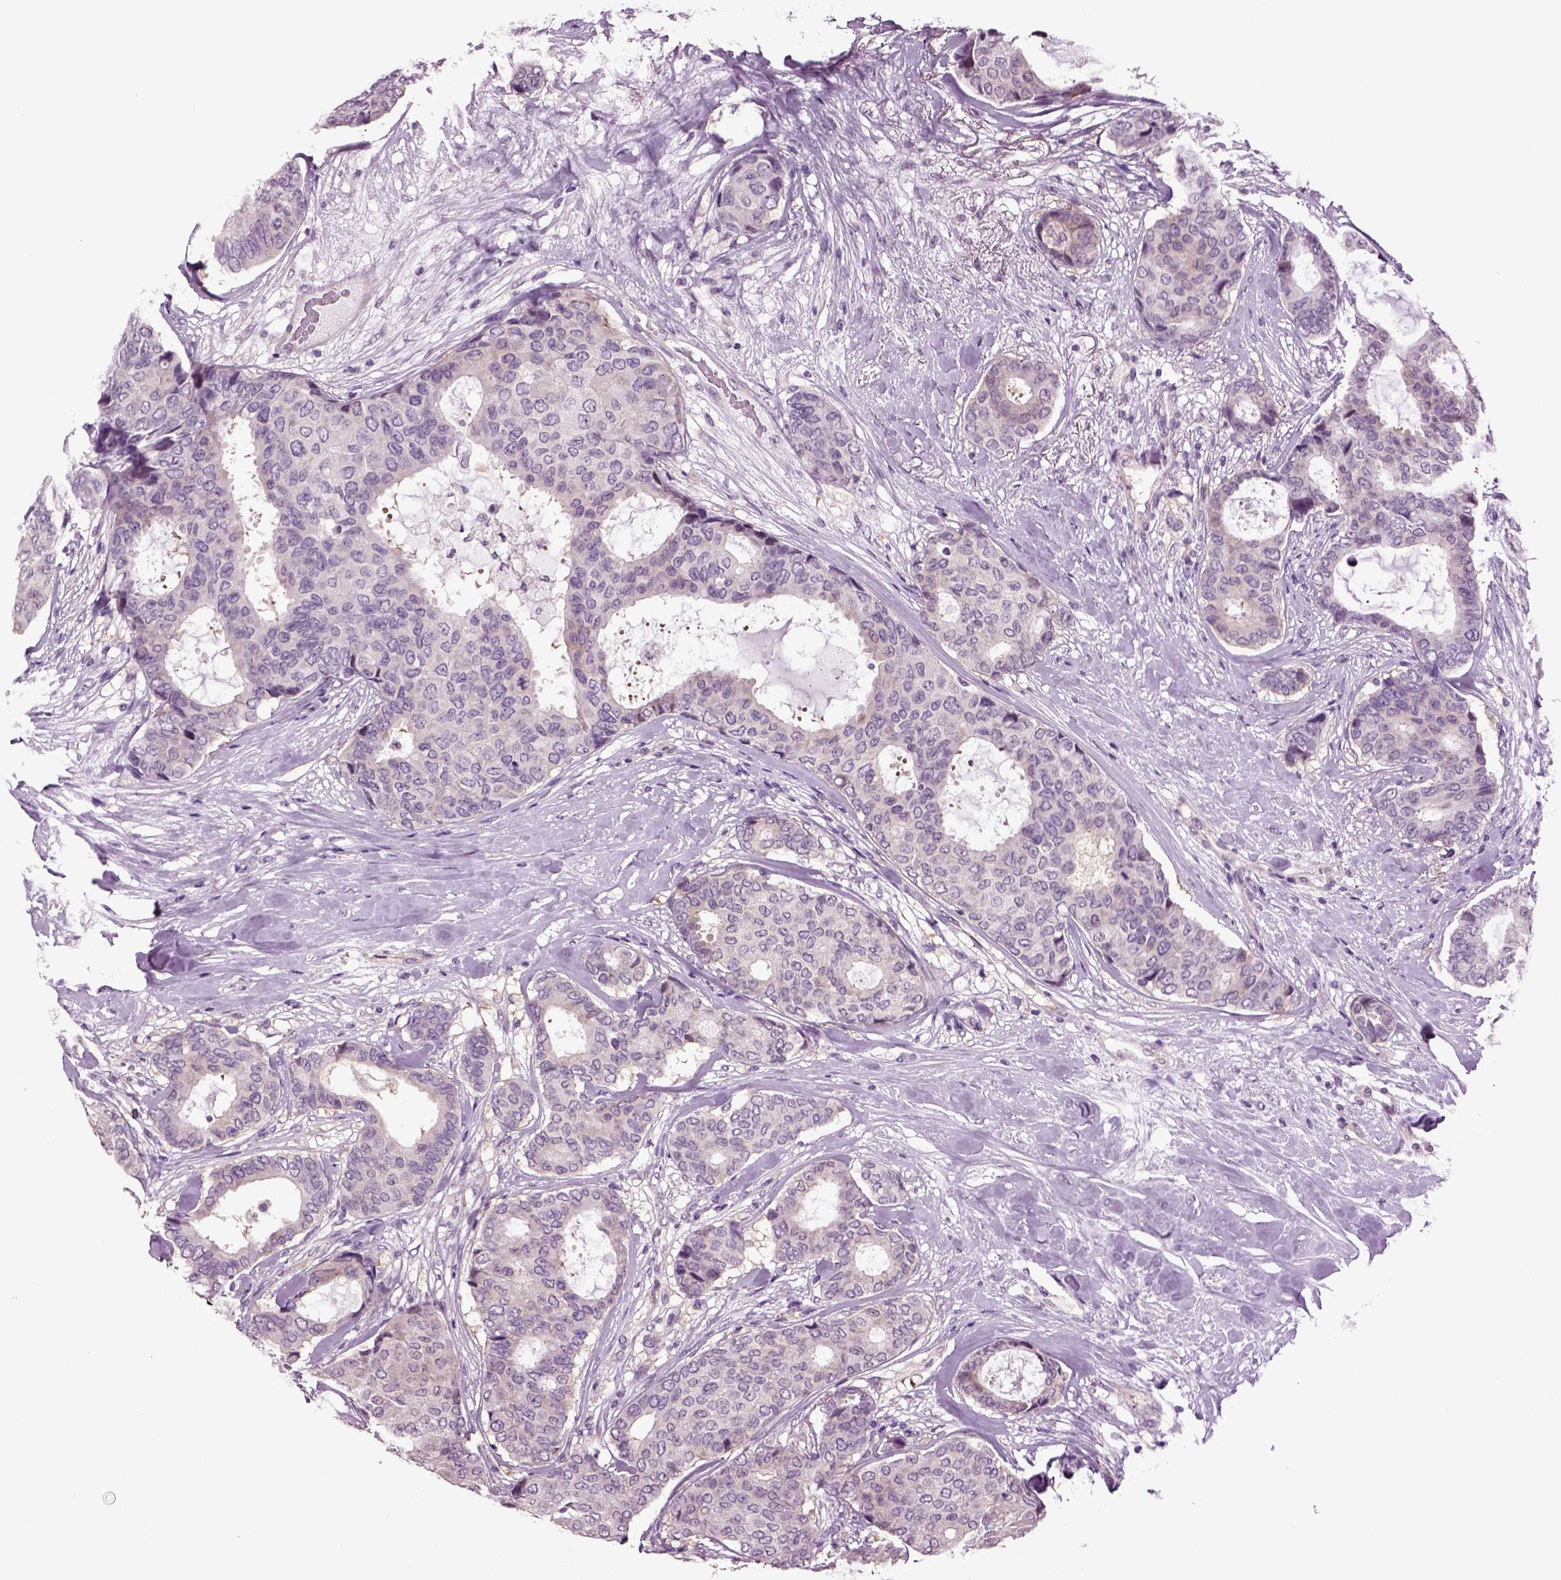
{"staining": {"intensity": "negative", "quantity": "none", "location": "none"}, "tissue": "breast cancer", "cell_type": "Tumor cells", "image_type": "cancer", "snomed": [{"axis": "morphology", "description": "Duct carcinoma"}, {"axis": "topography", "description": "Breast"}], "caption": "This is a micrograph of immunohistochemistry staining of breast cancer, which shows no expression in tumor cells.", "gene": "PLCH2", "patient": {"sex": "female", "age": 75}}